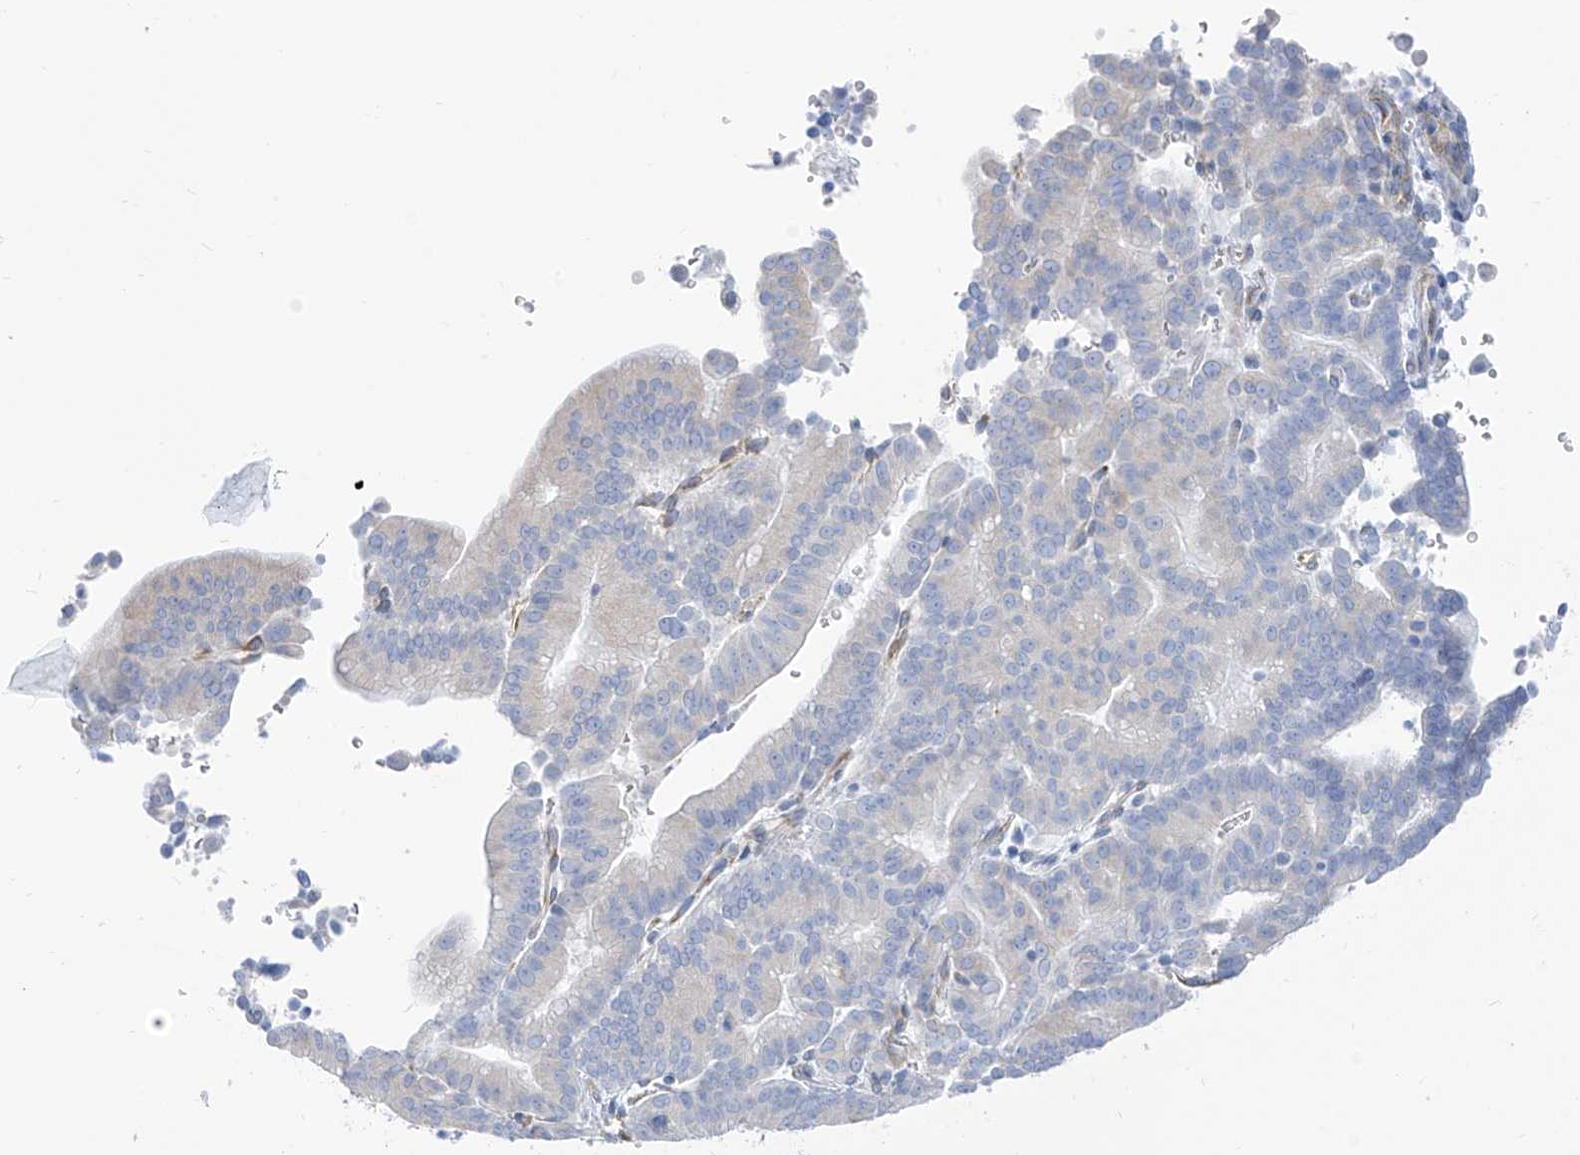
{"staining": {"intensity": "negative", "quantity": "none", "location": "none"}, "tissue": "liver cancer", "cell_type": "Tumor cells", "image_type": "cancer", "snomed": [{"axis": "morphology", "description": "Cholangiocarcinoma"}, {"axis": "topography", "description": "Liver"}], "caption": "Protein analysis of liver cancer shows no significant staining in tumor cells.", "gene": "RCN2", "patient": {"sex": "female", "age": 75}}